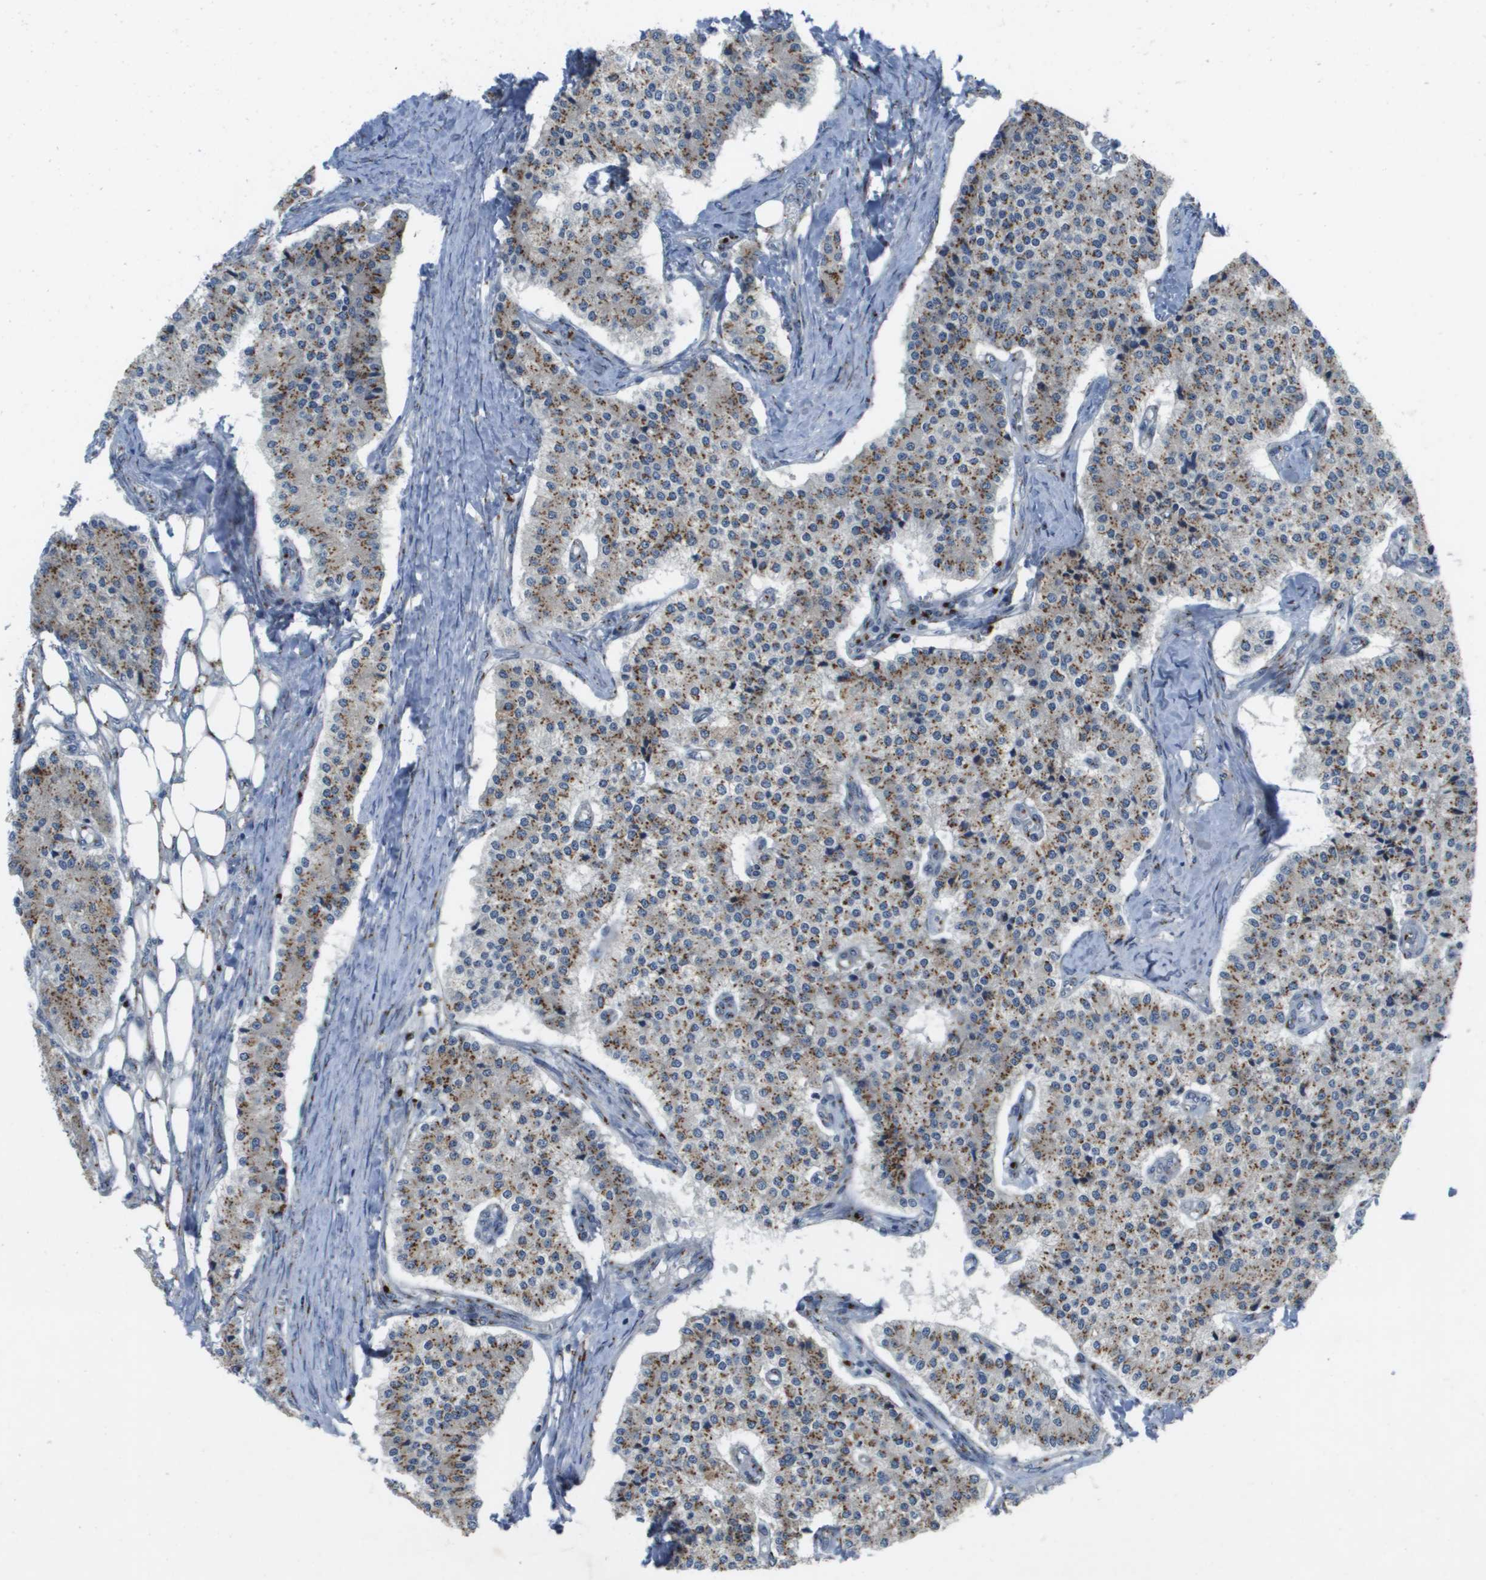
{"staining": {"intensity": "moderate", "quantity": ">75%", "location": "cytoplasmic/membranous"}, "tissue": "carcinoid", "cell_type": "Tumor cells", "image_type": "cancer", "snomed": [{"axis": "morphology", "description": "Carcinoid, malignant, NOS"}, {"axis": "topography", "description": "Colon"}], "caption": "Carcinoid stained with DAB (3,3'-diaminobenzidine) immunohistochemistry shows medium levels of moderate cytoplasmic/membranous staining in approximately >75% of tumor cells. (DAB IHC with brightfield microscopy, high magnification).", "gene": "QSOX2", "patient": {"sex": "female", "age": 52}}